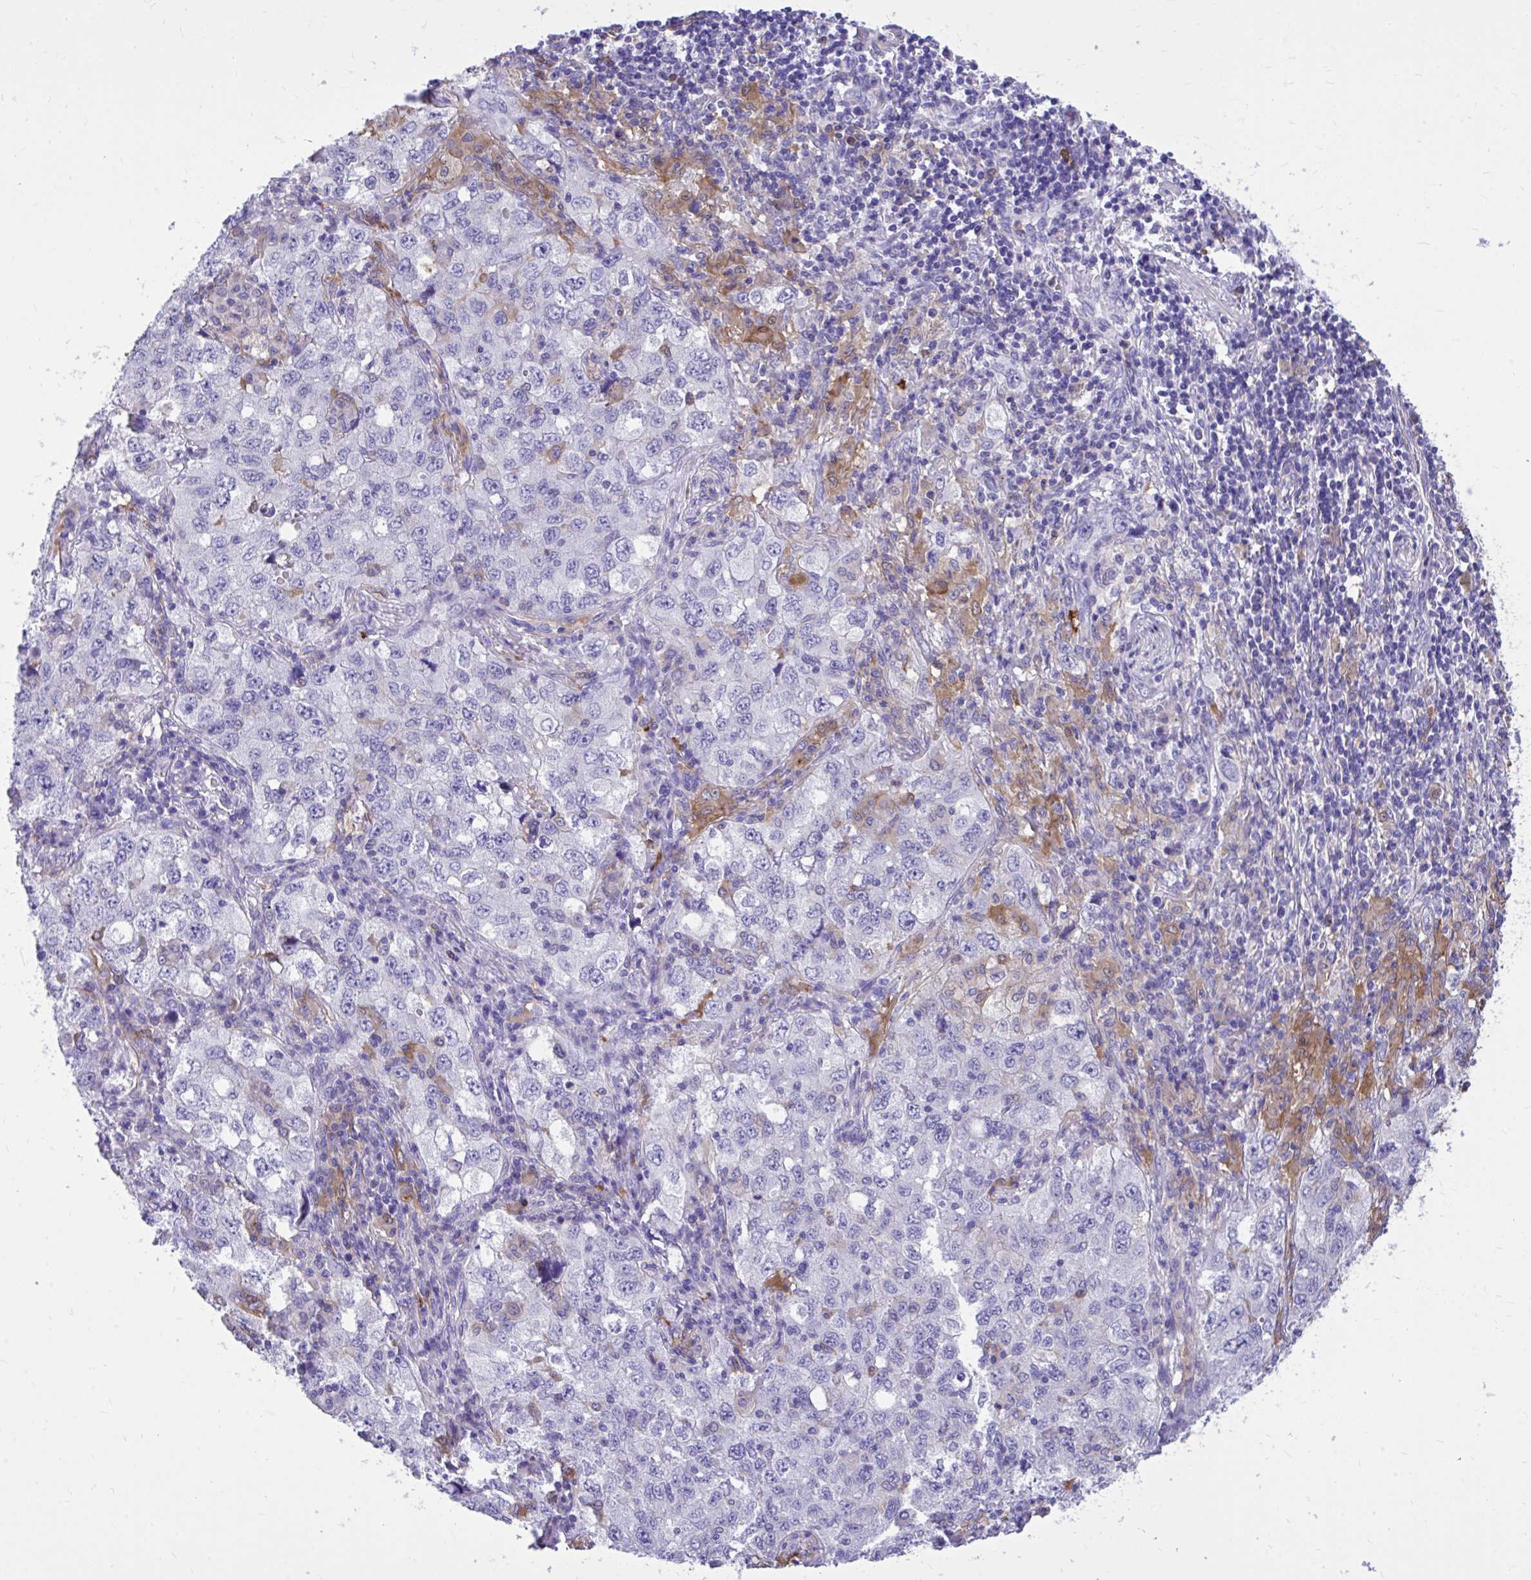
{"staining": {"intensity": "negative", "quantity": "none", "location": "none"}, "tissue": "lung cancer", "cell_type": "Tumor cells", "image_type": "cancer", "snomed": [{"axis": "morphology", "description": "Adenocarcinoma, NOS"}, {"axis": "topography", "description": "Lung"}], "caption": "The micrograph reveals no staining of tumor cells in lung adenocarcinoma.", "gene": "TLR7", "patient": {"sex": "female", "age": 57}}